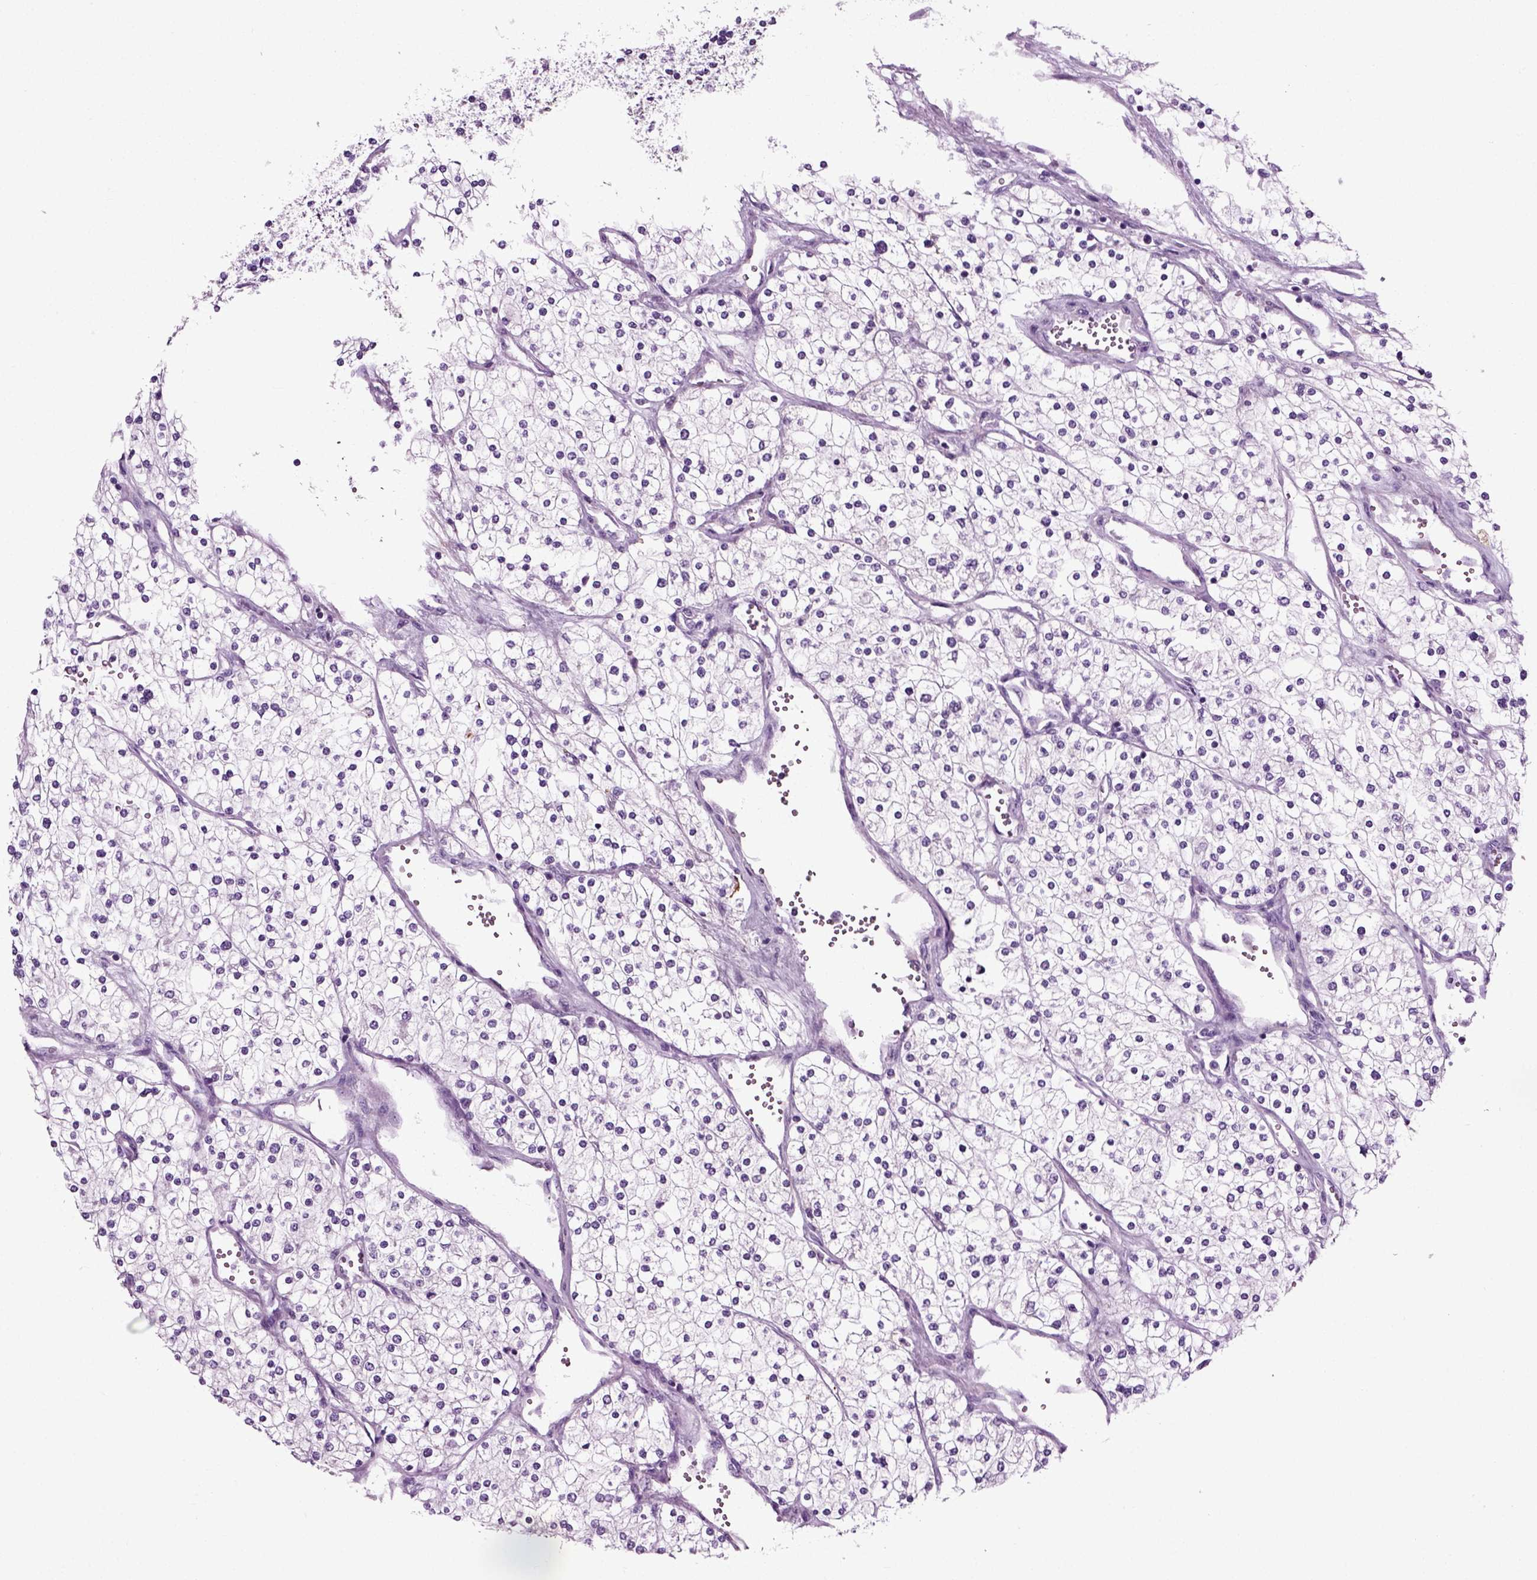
{"staining": {"intensity": "negative", "quantity": "none", "location": "none"}, "tissue": "renal cancer", "cell_type": "Tumor cells", "image_type": "cancer", "snomed": [{"axis": "morphology", "description": "Adenocarcinoma, NOS"}, {"axis": "topography", "description": "Kidney"}], "caption": "The micrograph displays no significant expression in tumor cells of renal cancer (adenocarcinoma).", "gene": "DNAH10", "patient": {"sex": "male", "age": 80}}